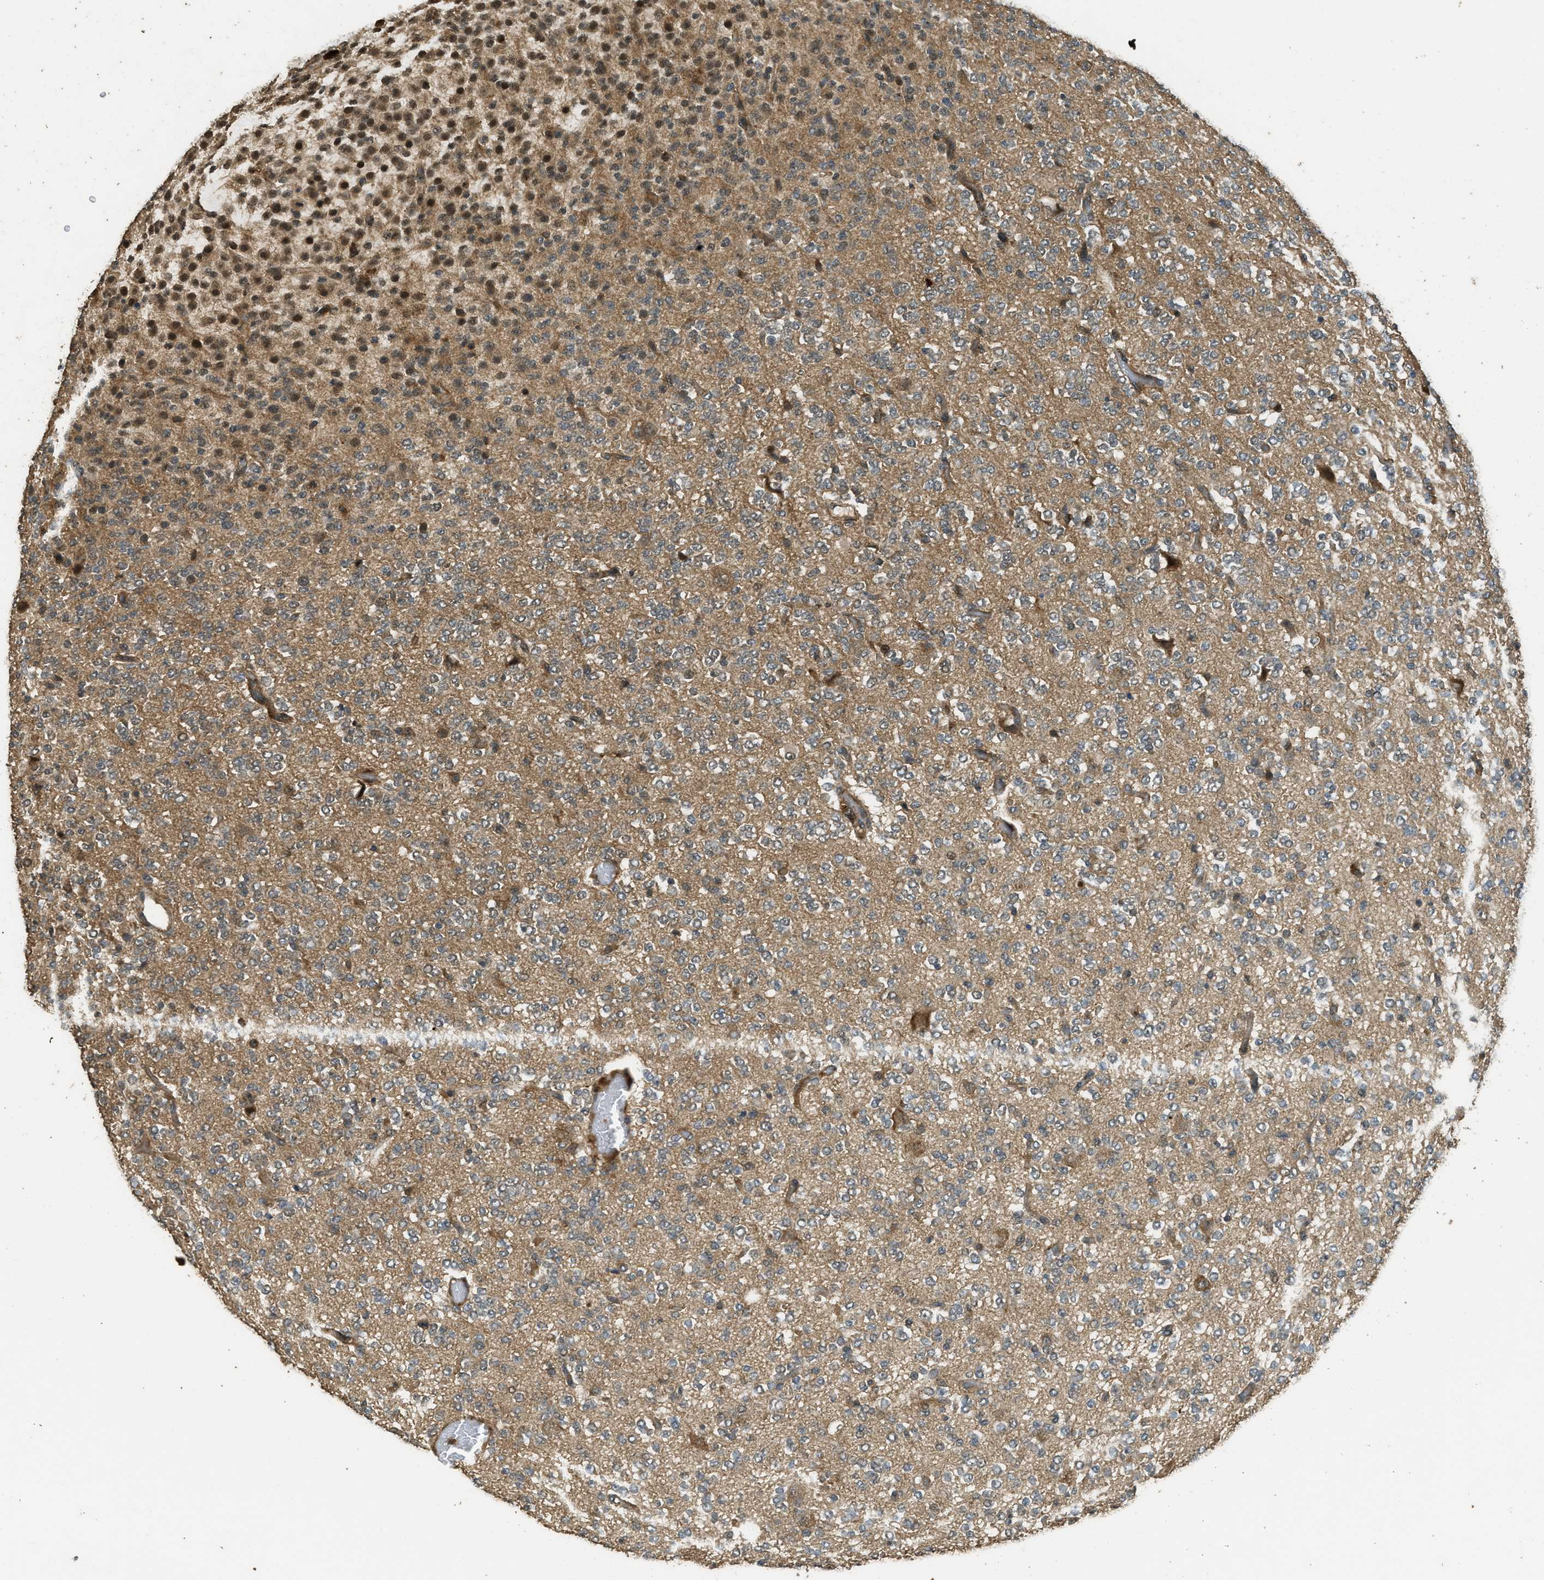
{"staining": {"intensity": "moderate", "quantity": "<25%", "location": "cytoplasmic/membranous"}, "tissue": "glioma", "cell_type": "Tumor cells", "image_type": "cancer", "snomed": [{"axis": "morphology", "description": "Glioma, malignant, Low grade"}, {"axis": "topography", "description": "Brain"}], "caption": "A high-resolution micrograph shows IHC staining of malignant glioma (low-grade), which shows moderate cytoplasmic/membranous expression in approximately <25% of tumor cells.", "gene": "PPP6R3", "patient": {"sex": "male", "age": 38}}